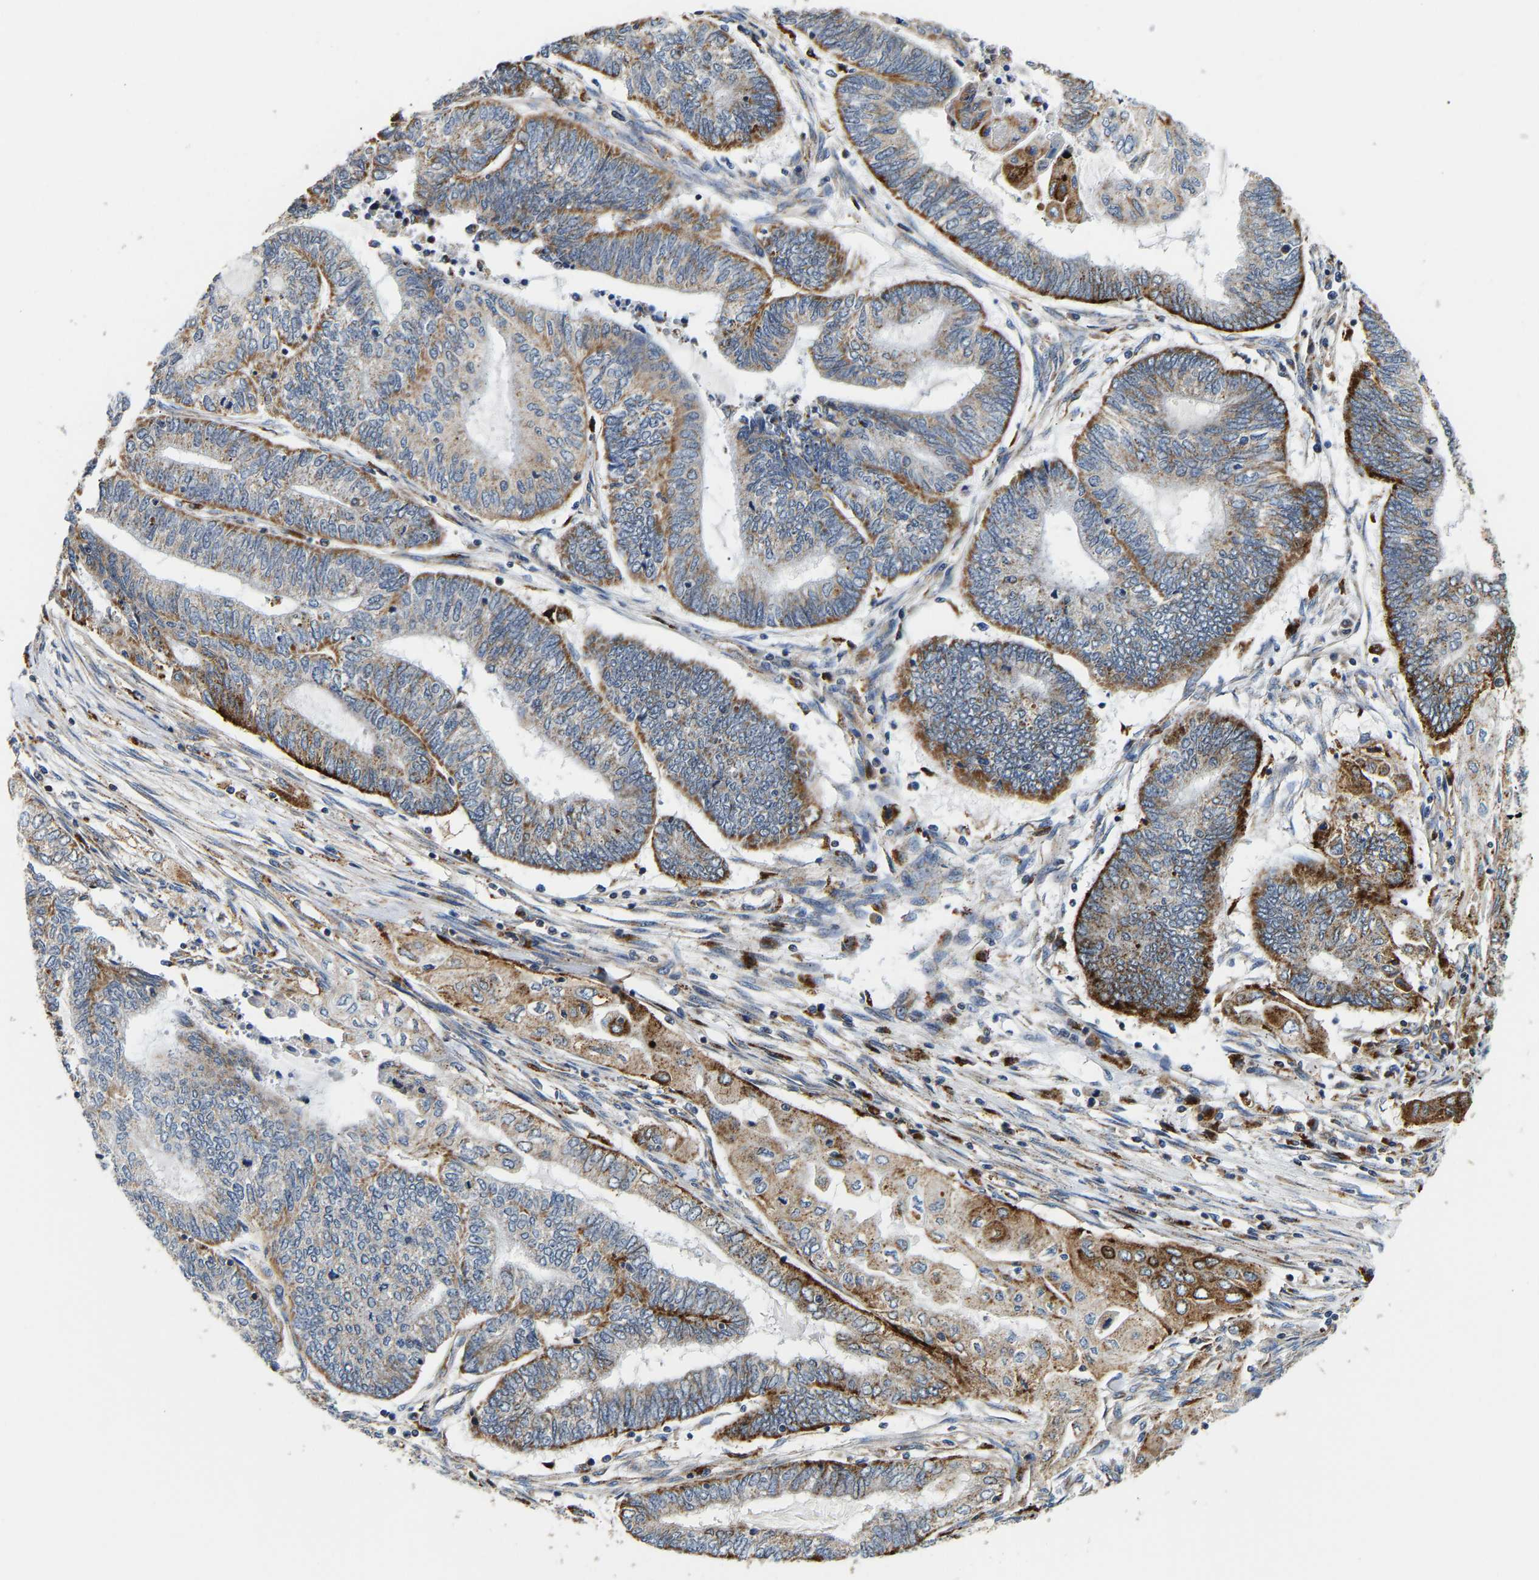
{"staining": {"intensity": "moderate", "quantity": "25%-75%", "location": "cytoplasmic/membranous"}, "tissue": "endometrial cancer", "cell_type": "Tumor cells", "image_type": "cancer", "snomed": [{"axis": "morphology", "description": "Adenocarcinoma, NOS"}, {"axis": "topography", "description": "Uterus"}, {"axis": "topography", "description": "Endometrium"}], "caption": "Endometrial adenocarcinoma stained with DAB (3,3'-diaminobenzidine) immunohistochemistry reveals medium levels of moderate cytoplasmic/membranous positivity in approximately 25%-75% of tumor cells.", "gene": "GIMAP7", "patient": {"sex": "female", "age": 70}}